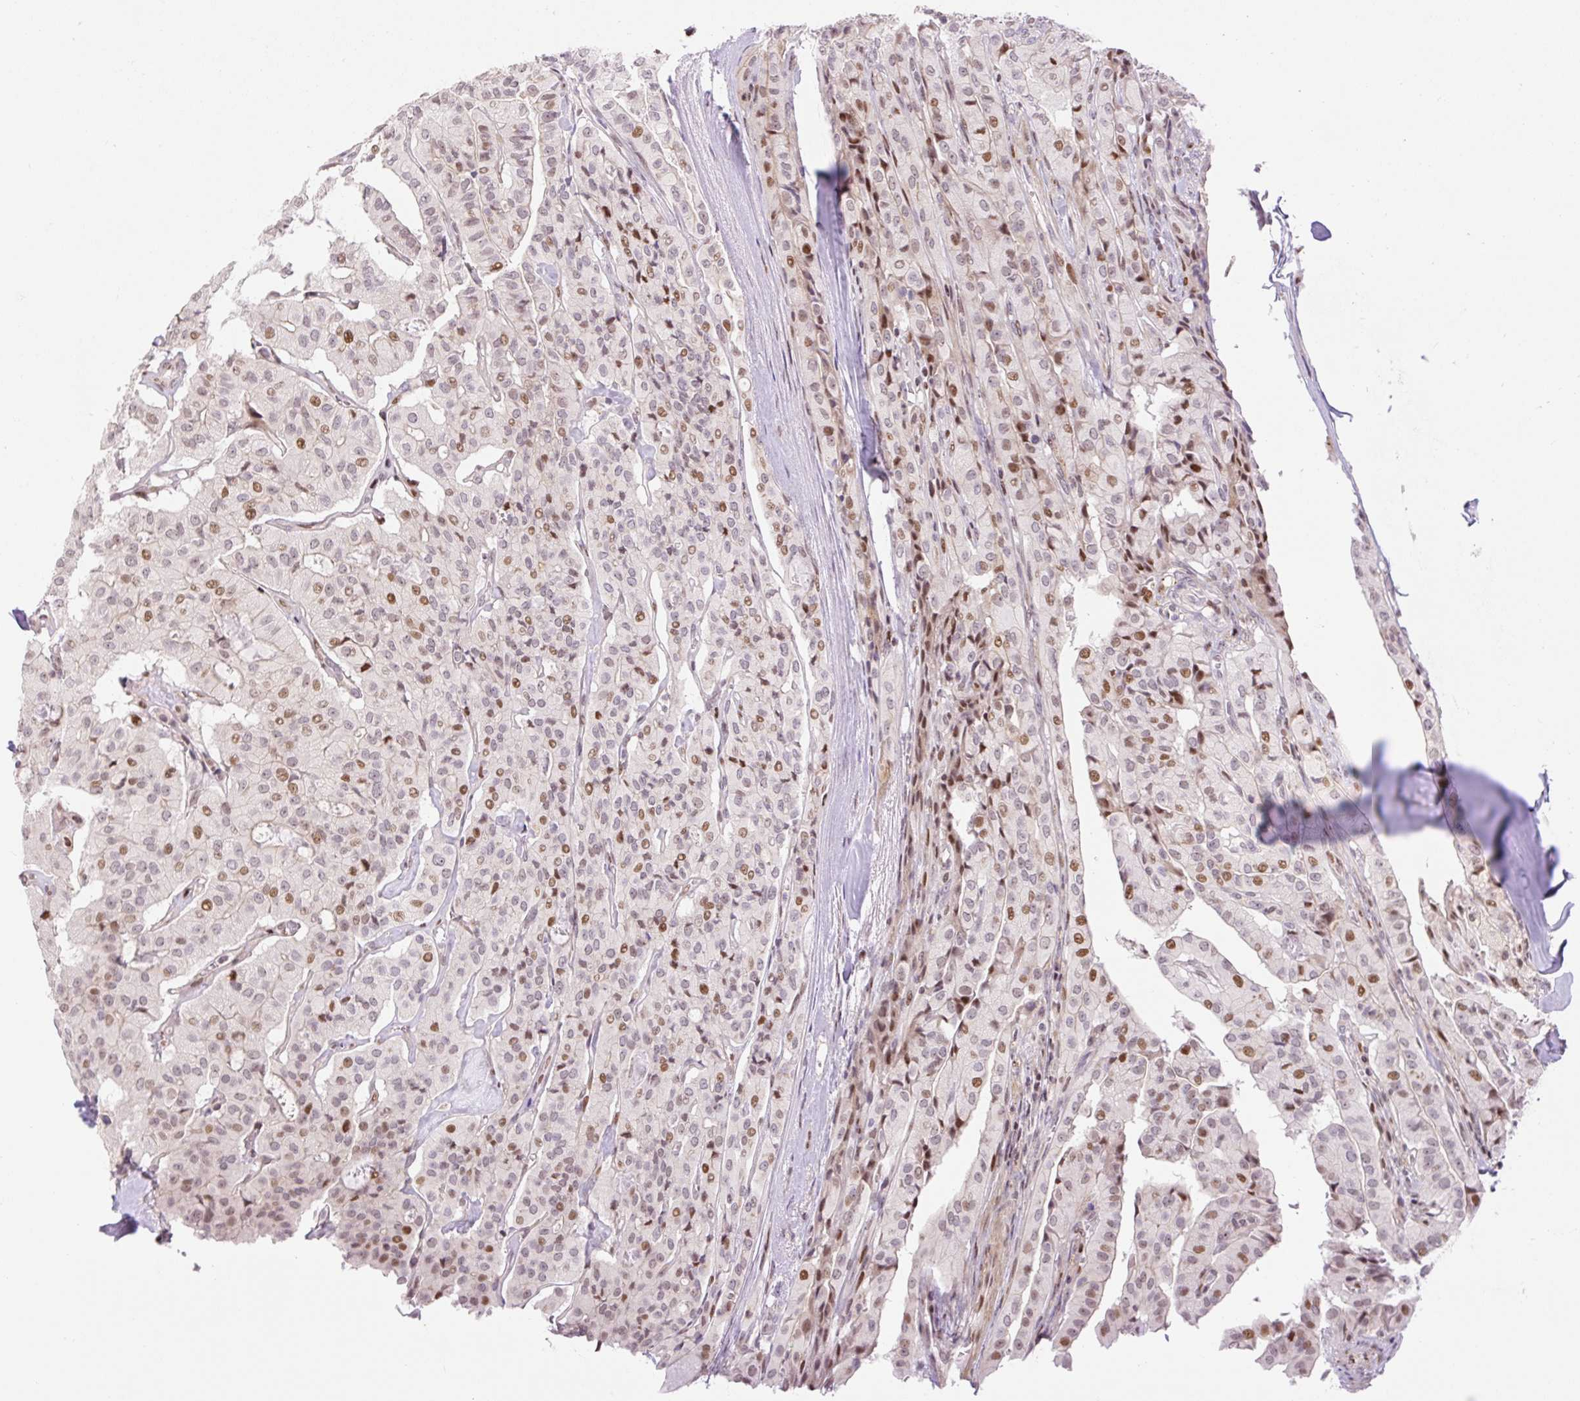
{"staining": {"intensity": "moderate", "quantity": "25%-75%", "location": "nuclear"}, "tissue": "thyroid cancer", "cell_type": "Tumor cells", "image_type": "cancer", "snomed": [{"axis": "morphology", "description": "Papillary adenocarcinoma, NOS"}, {"axis": "topography", "description": "Thyroid gland"}], "caption": "Immunohistochemistry of human thyroid cancer (papillary adenocarcinoma) demonstrates medium levels of moderate nuclear staining in approximately 25%-75% of tumor cells.", "gene": "RIPPLY3", "patient": {"sex": "female", "age": 59}}